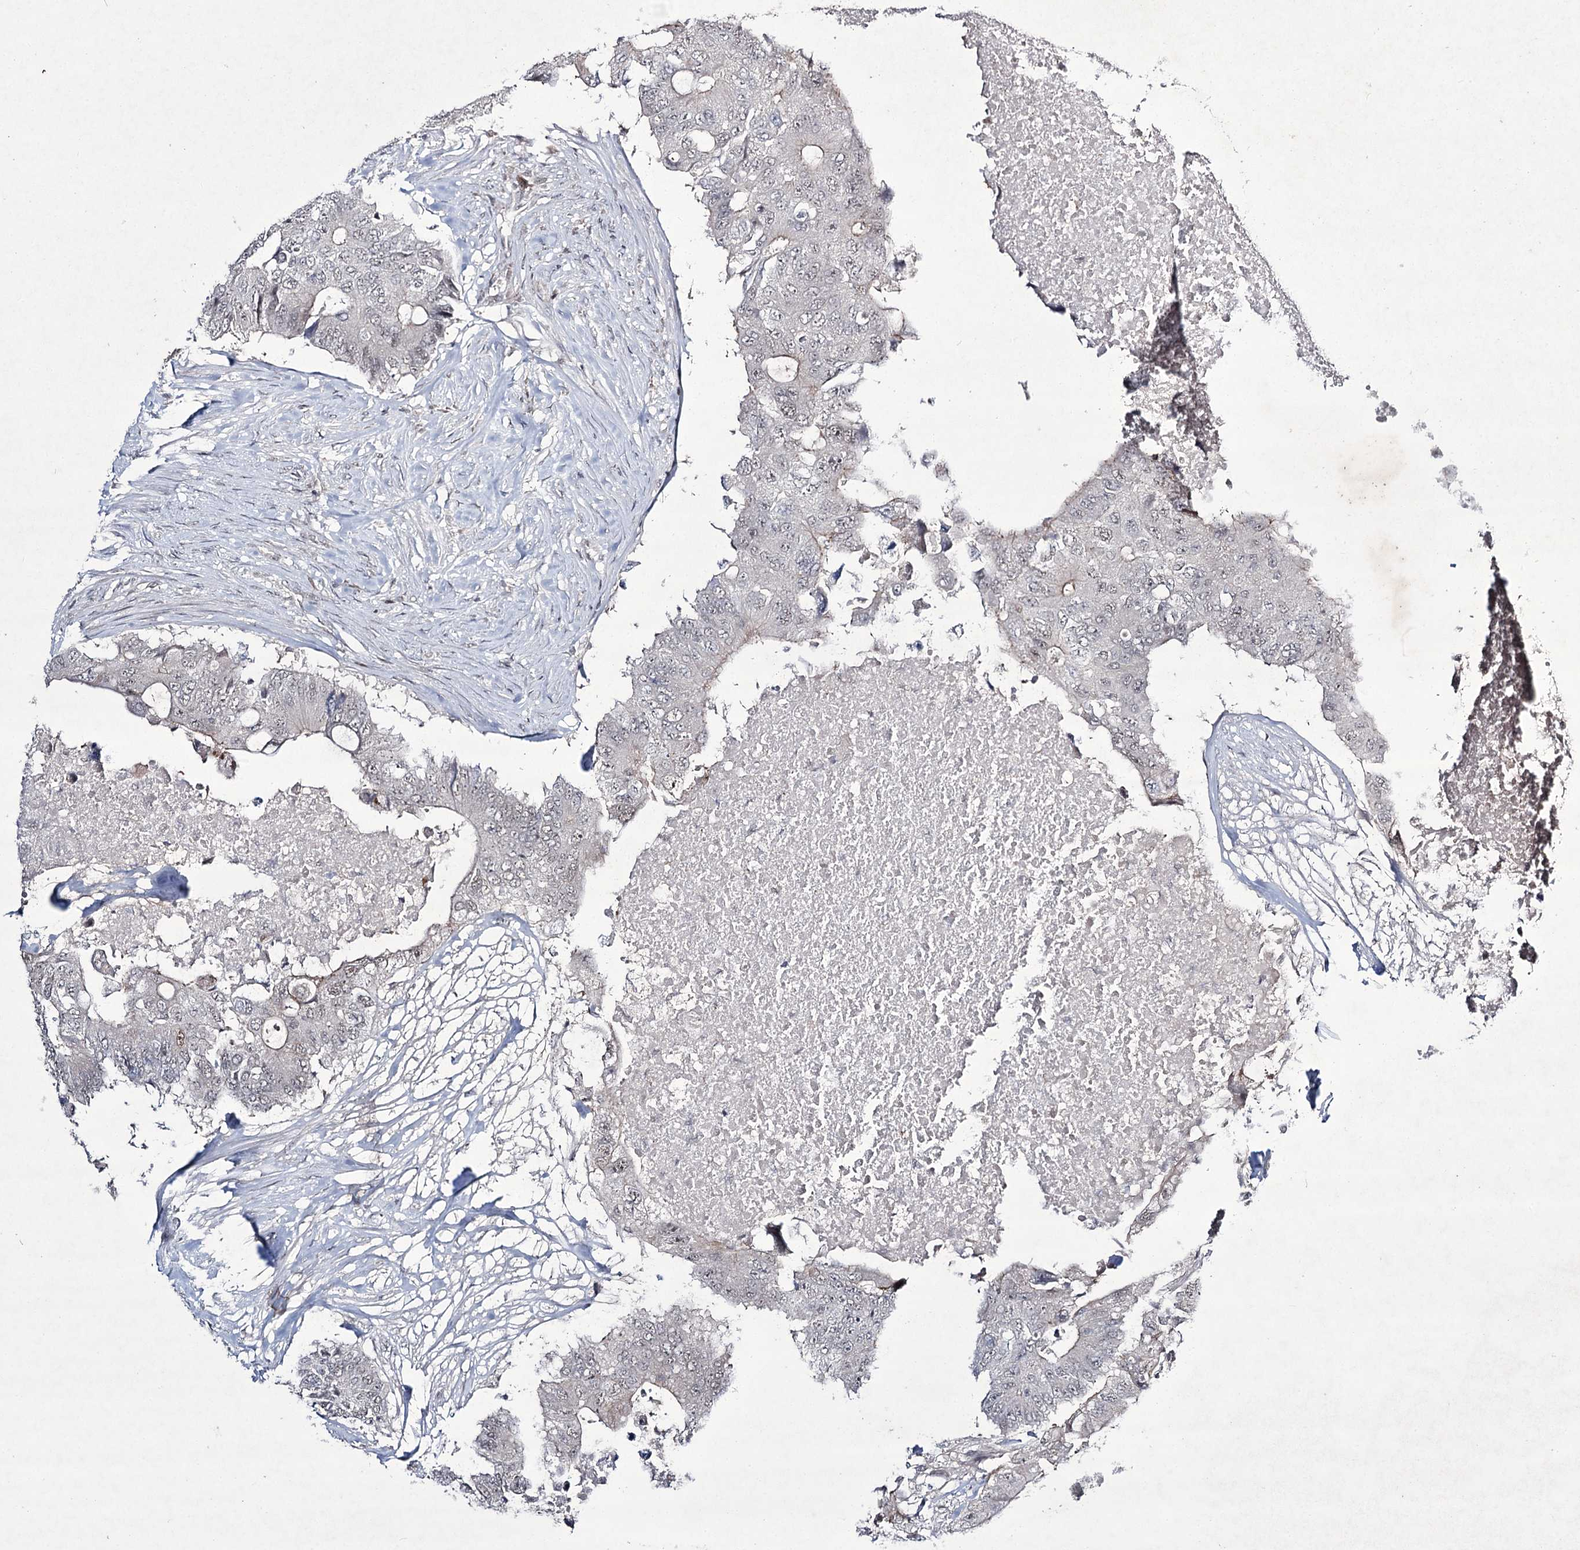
{"staining": {"intensity": "negative", "quantity": "none", "location": "none"}, "tissue": "colorectal cancer", "cell_type": "Tumor cells", "image_type": "cancer", "snomed": [{"axis": "morphology", "description": "Adenocarcinoma, NOS"}, {"axis": "topography", "description": "Colon"}], "caption": "IHC of human colorectal adenocarcinoma demonstrates no staining in tumor cells. The staining was performed using DAB (3,3'-diaminobenzidine) to visualize the protein expression in brown, while the nuclei were stained in blue with hematoxylin (Magnification: 20x).", "gene": "HOXC11", "patient": {"sex": "male", "age": 71}}